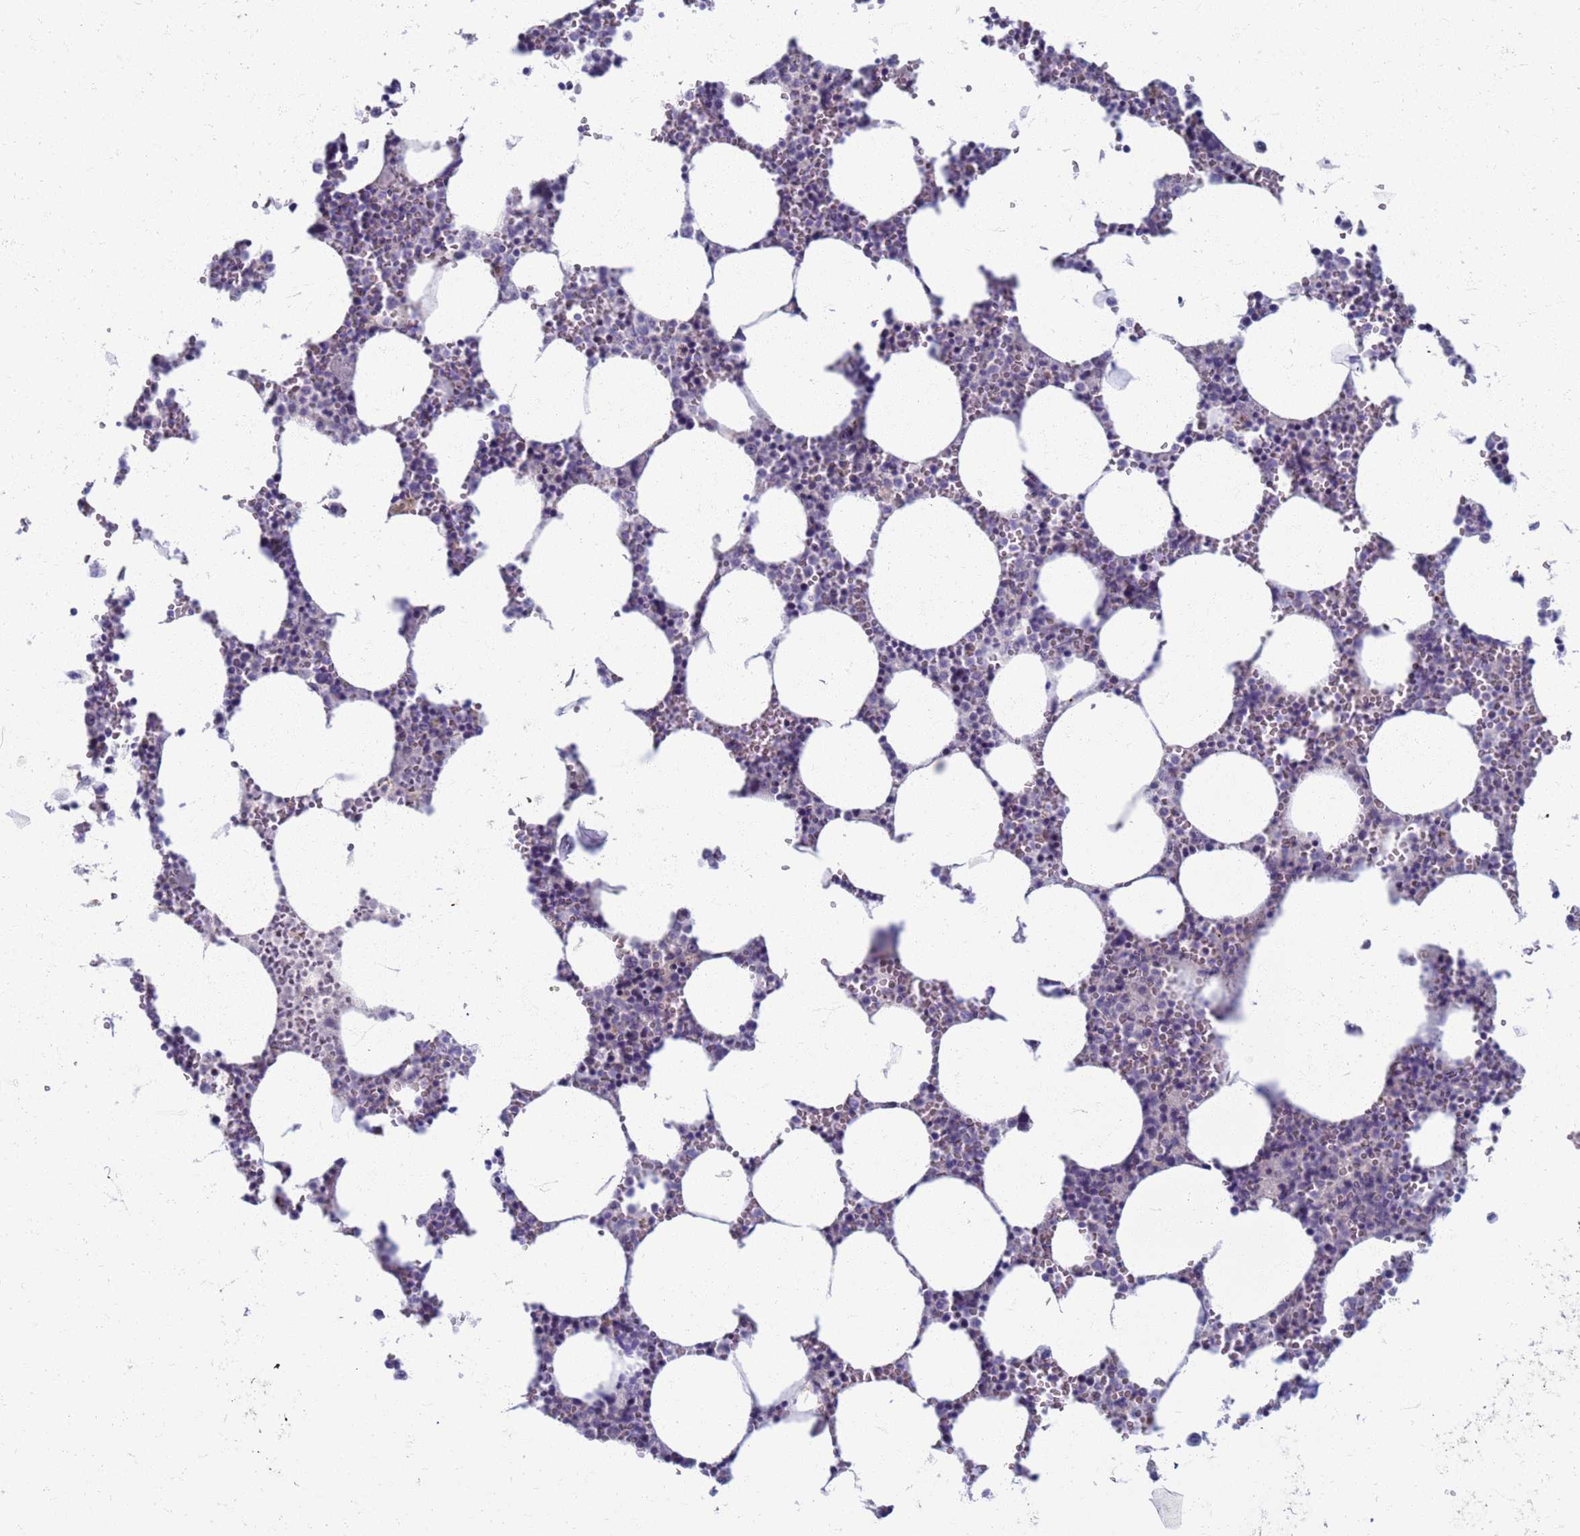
{"staining": {"intensity": "negative", "quantity": "none", "location": "none"}, "tissue": "bone marrow", "cell_type": "Hematopoietic cells", "image_type": "normal", "snomed": [{"axis": "morphology", "description": "Normal tissue, NOS"}, {"axis": "topography", "description": "Bone marrow"}], "caption": "Immunohistochemical staining of normal human bone marrow exhibits no significant expression in hematopoietic cells. (DAB immunohistochemistry (IHC), high magnification).", "gene": "CLCA2", "patient": {"sex": "female", "age": 64}}